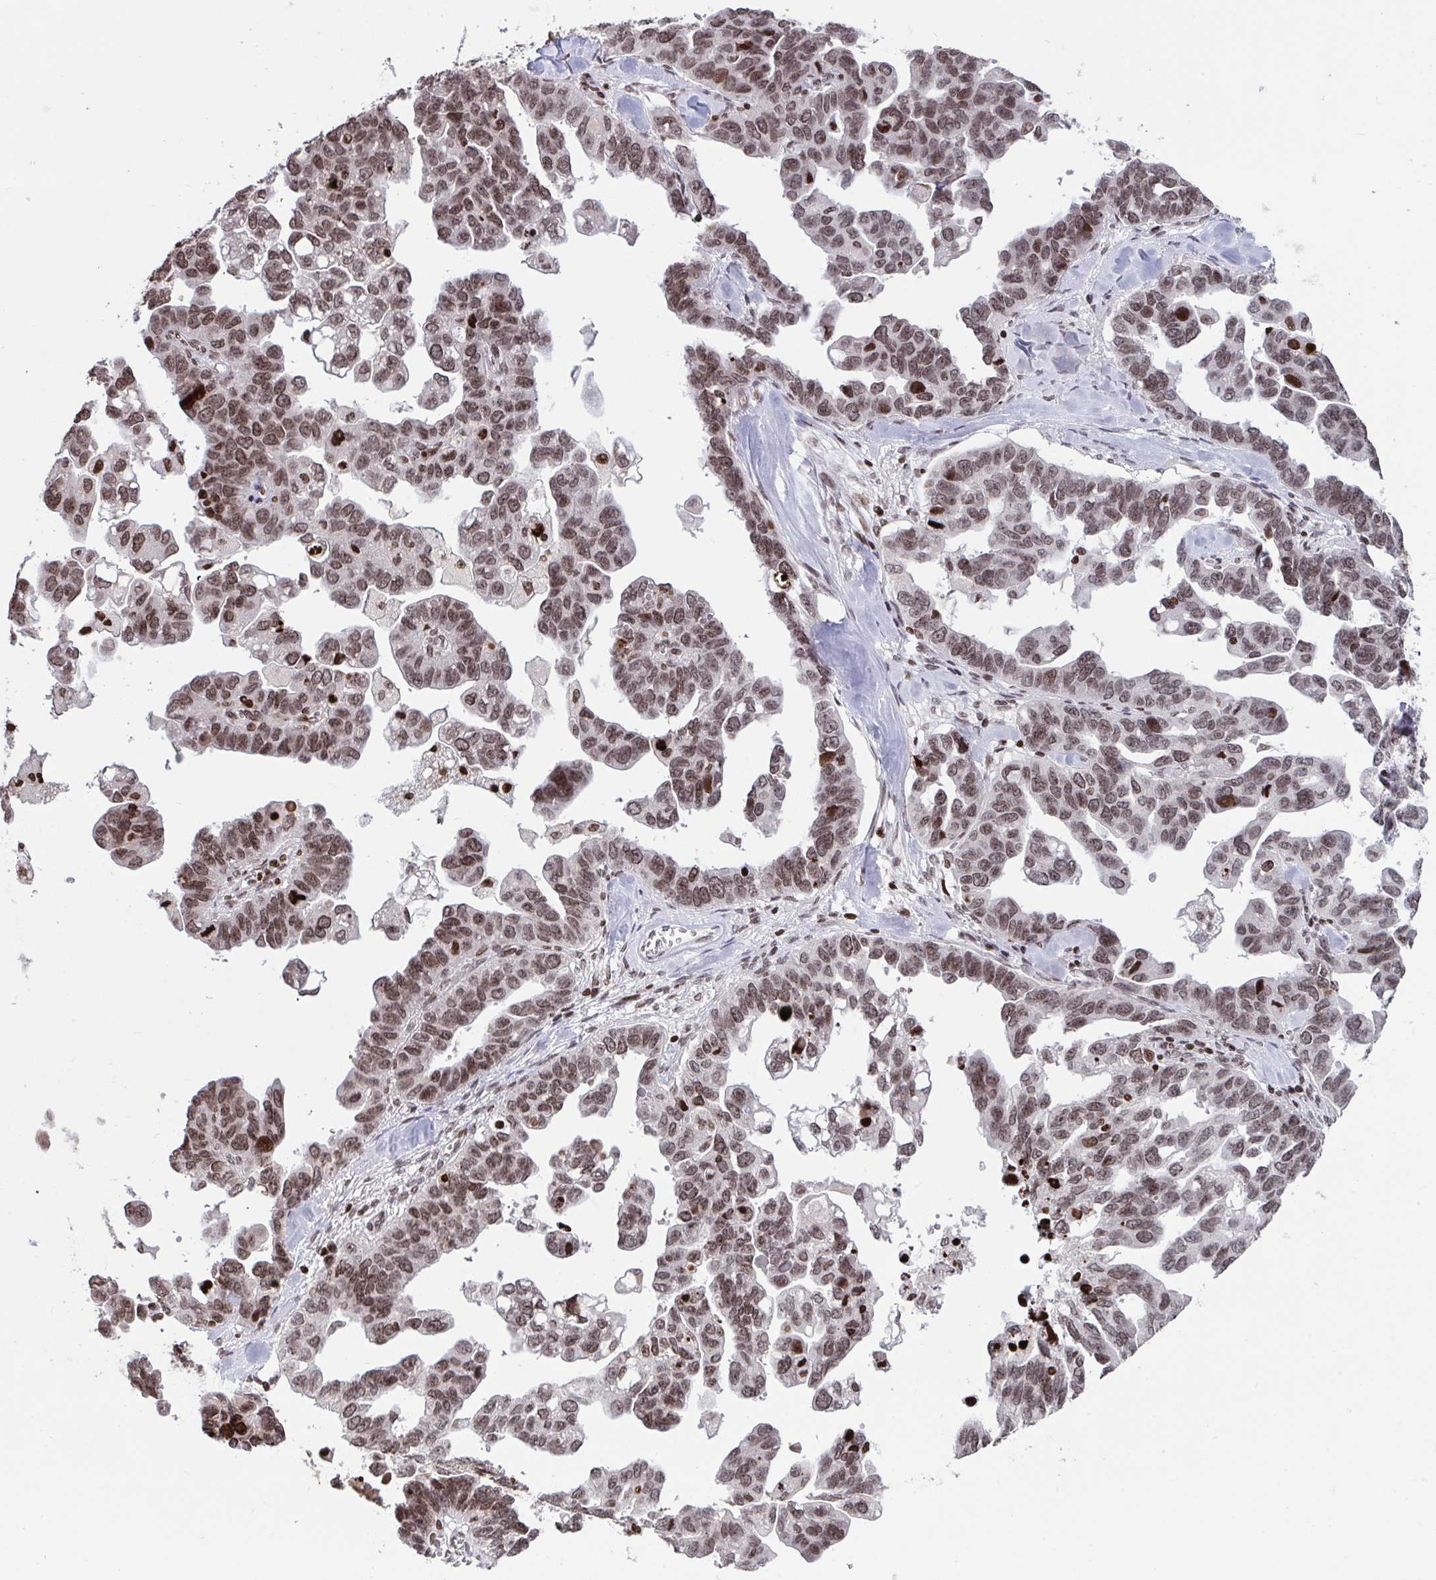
{"staining": {"intensity": "moderate", "quantity": ">75%", "location": "nuclear"}, "tissue": "ovarian cancer", "cell_type": "Tumor cells", "image_type": "cancer", "snomed": [{"axis": "morphology", "description": "Cystadenocarcinoma, serous, NOS"}, {"axis": "topography", "description": "Ovary"}], "caption": "IHC photomicrograph of human serous cystadenocarcinoma (ovarian) stained for a protein (brown), which shows medium levels of moderate nuclear positivity in approximately >75% of tumor cells.", "gene": "NIP7", "patient": {"sex": "female", "age": 69}}